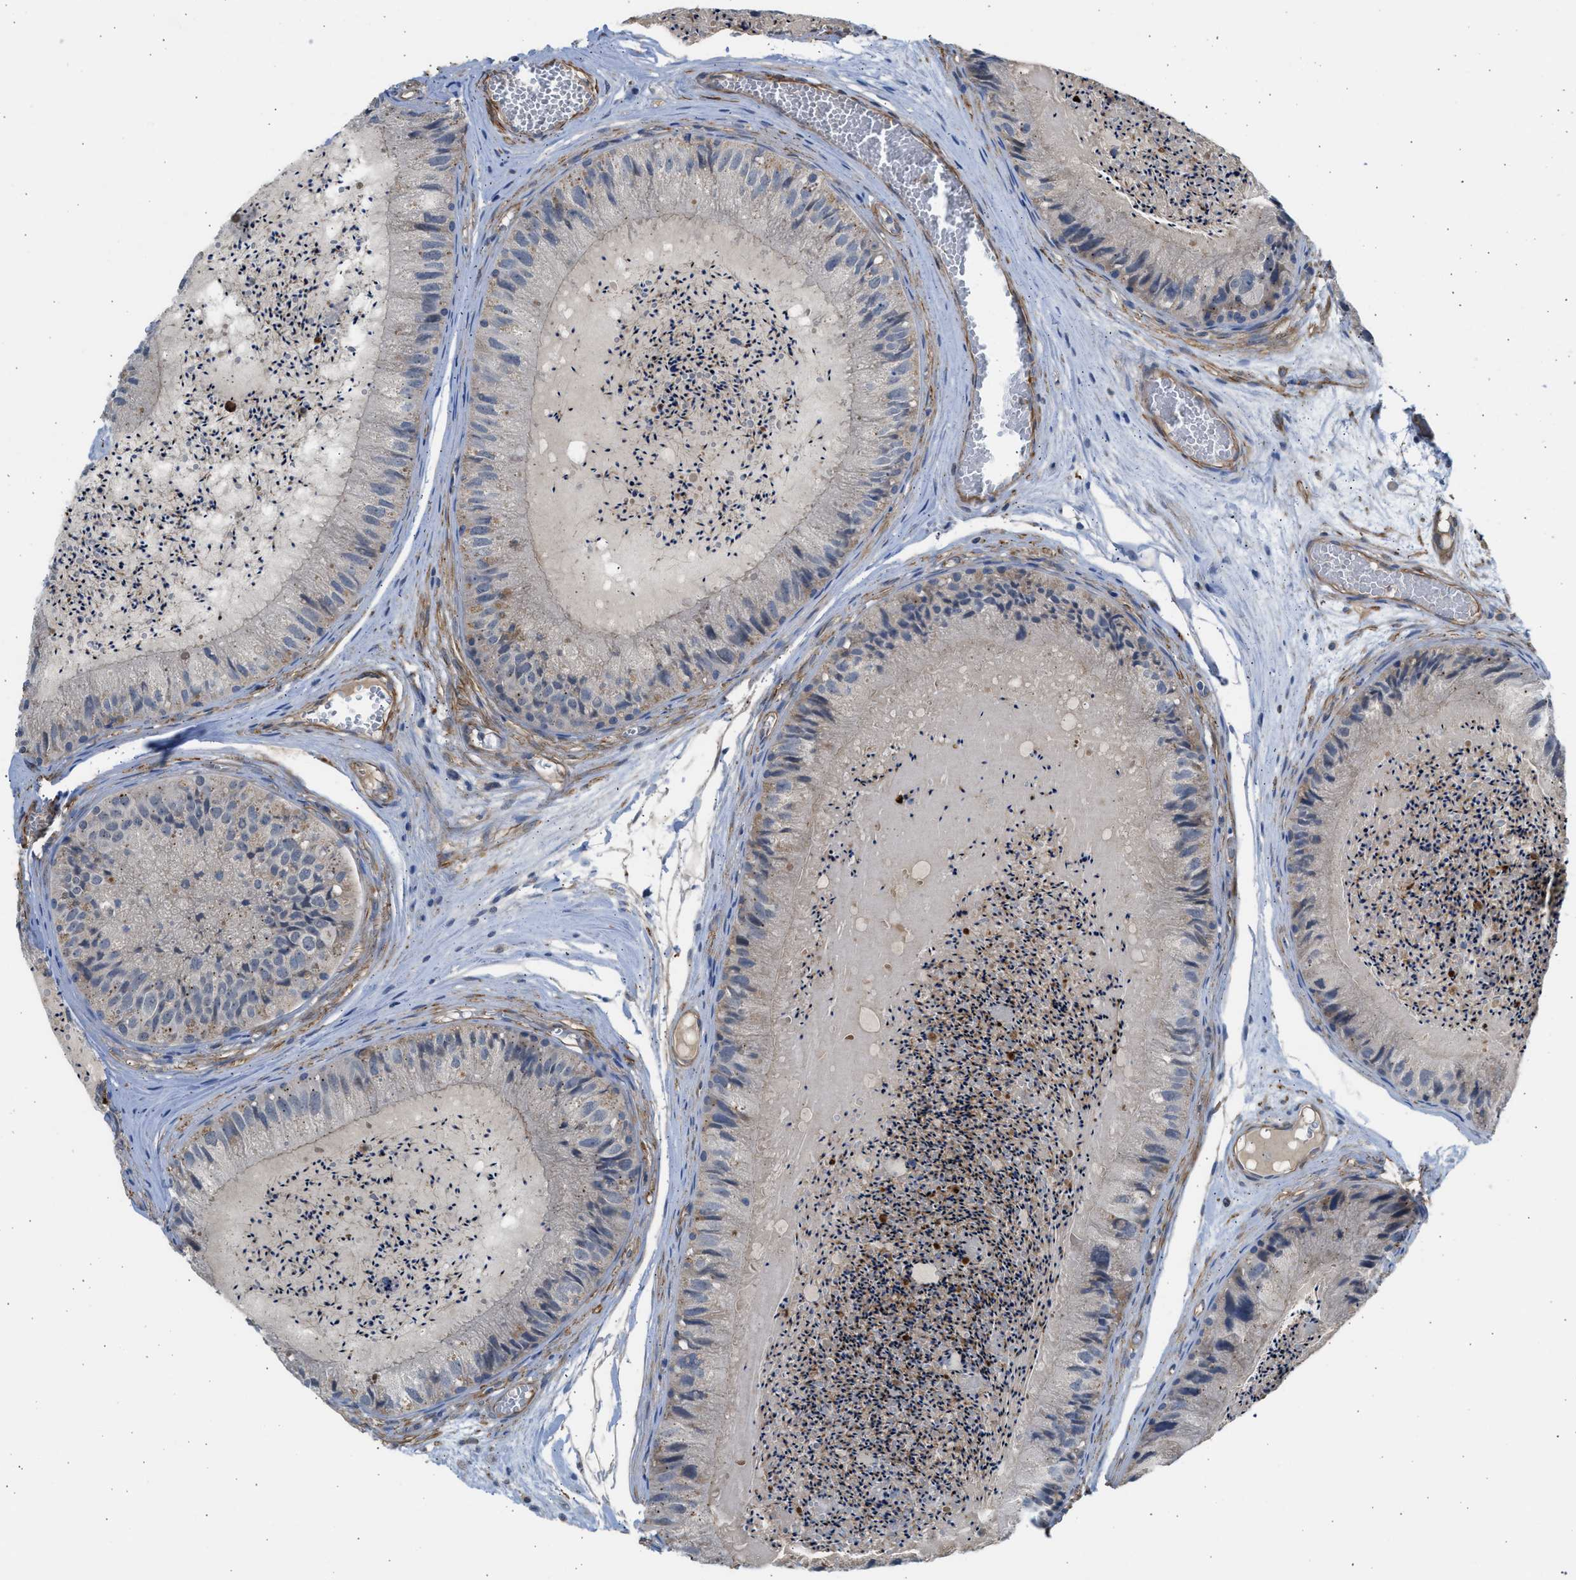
{"staining": {"intensity": "weak", "quantity": "<25%", "location": "cytoplasmic/membranous"}, "tissue": "epididymis", "cell_type": "Glandular cells", "image_type": "normal", "snomed": [{"axis": "morphology", "description": "Normal tissue, NOS"}, {"axis": "topography", "description": "Epididymis"}], "caption": "Glandular cells show no significant positivity in normal epididymis.", "gene": "PCNX3", "patient": {"sex": "male", "age": 31}}